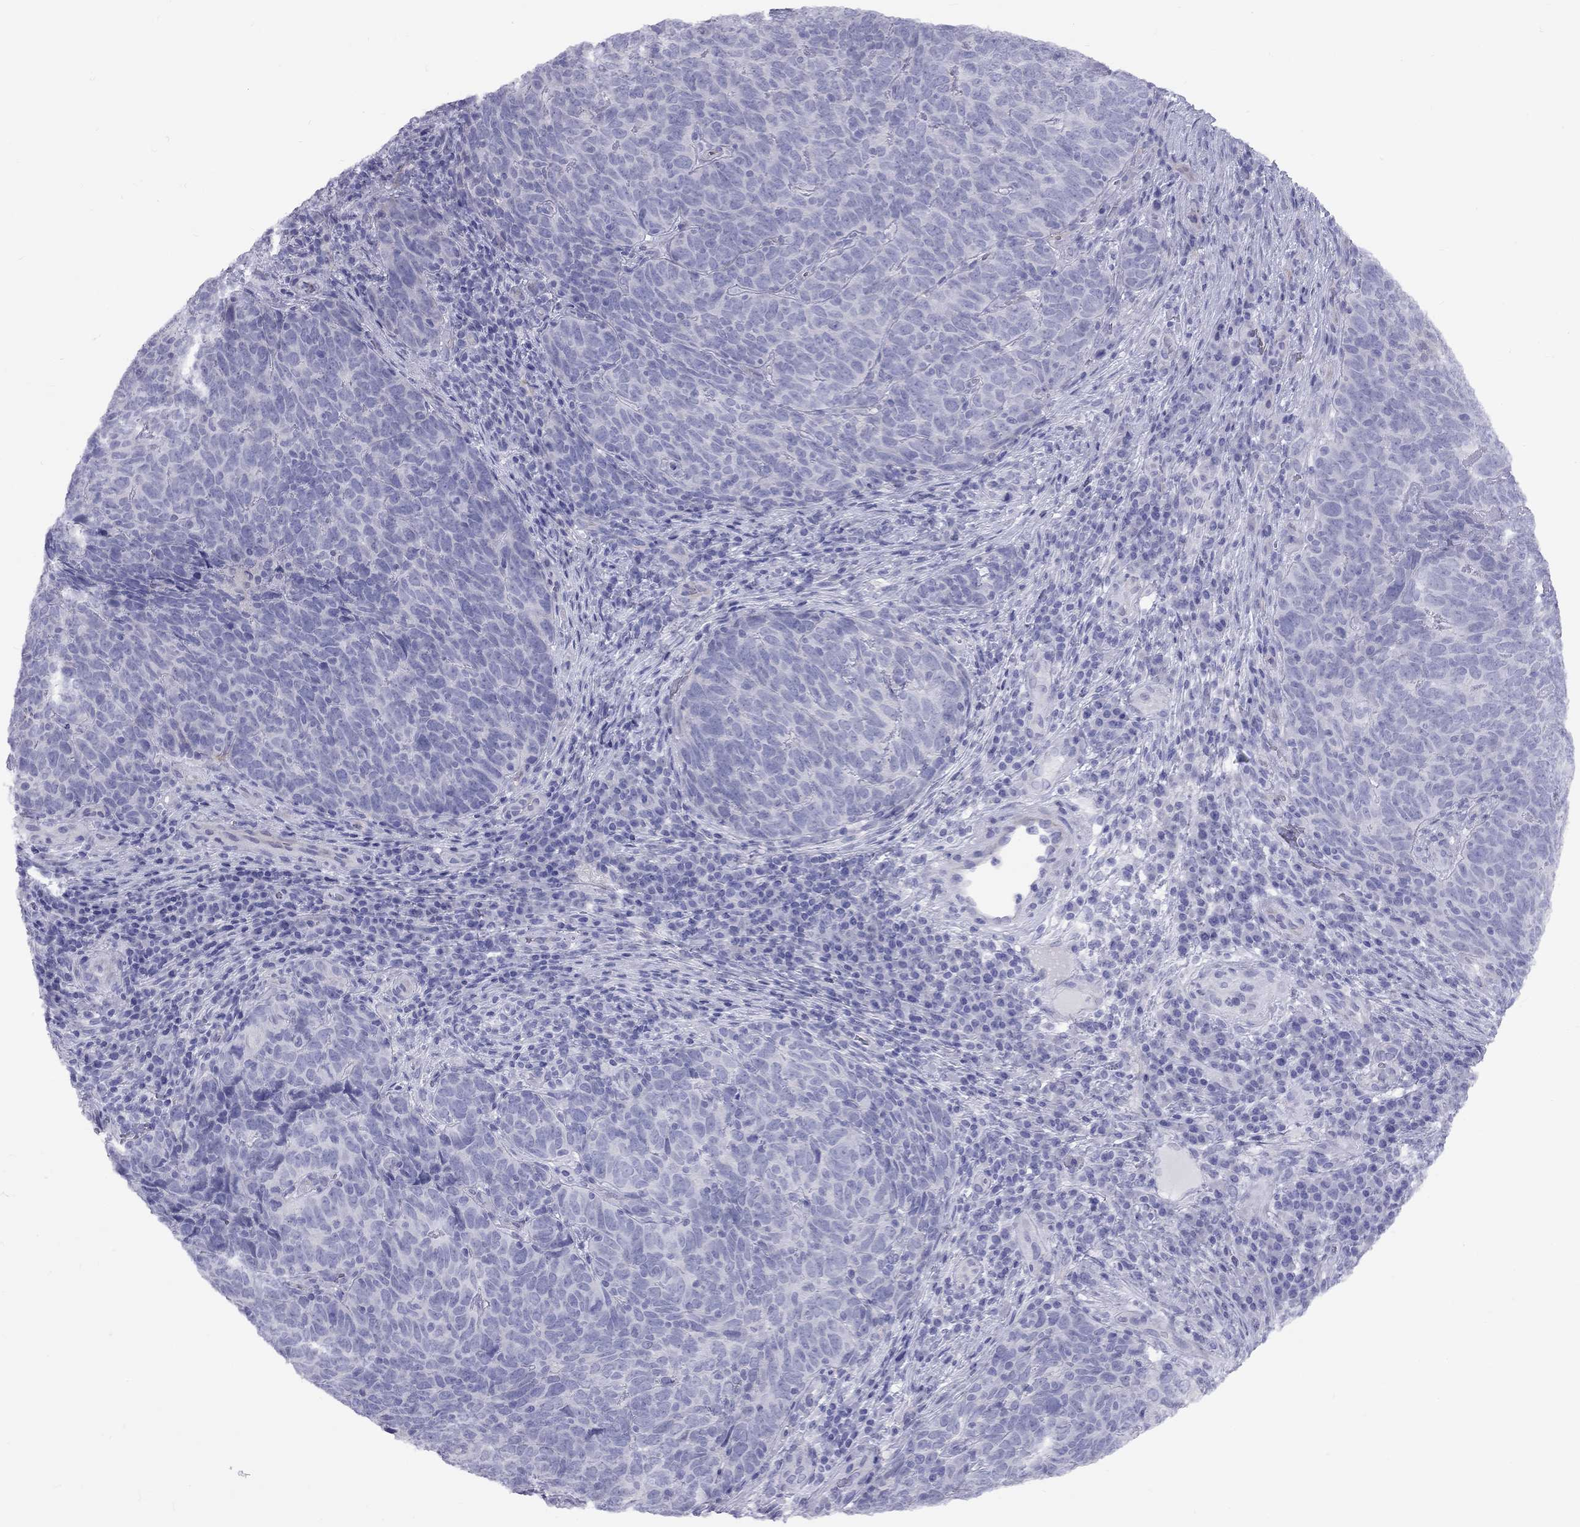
{"staining": {"intensity": "negative", "quantity": "none", "location": "none"}, "tissue": "skin cancer", "cell_type": "Tumor cells", "image_type": "cancer", "snomed": [{"axis": "morphology", "description": "Squamous cell carcinoma, NOS"}, {"axis": "topography", "description": "Skin"}, {"axis": "topography", "description": "Anal"}], "caption": "The histopathology image demonstrates no staining of tumor cells in skin cancer.", "gene": "FSCN3", "patient": {"sex": "female", "age": 51}}